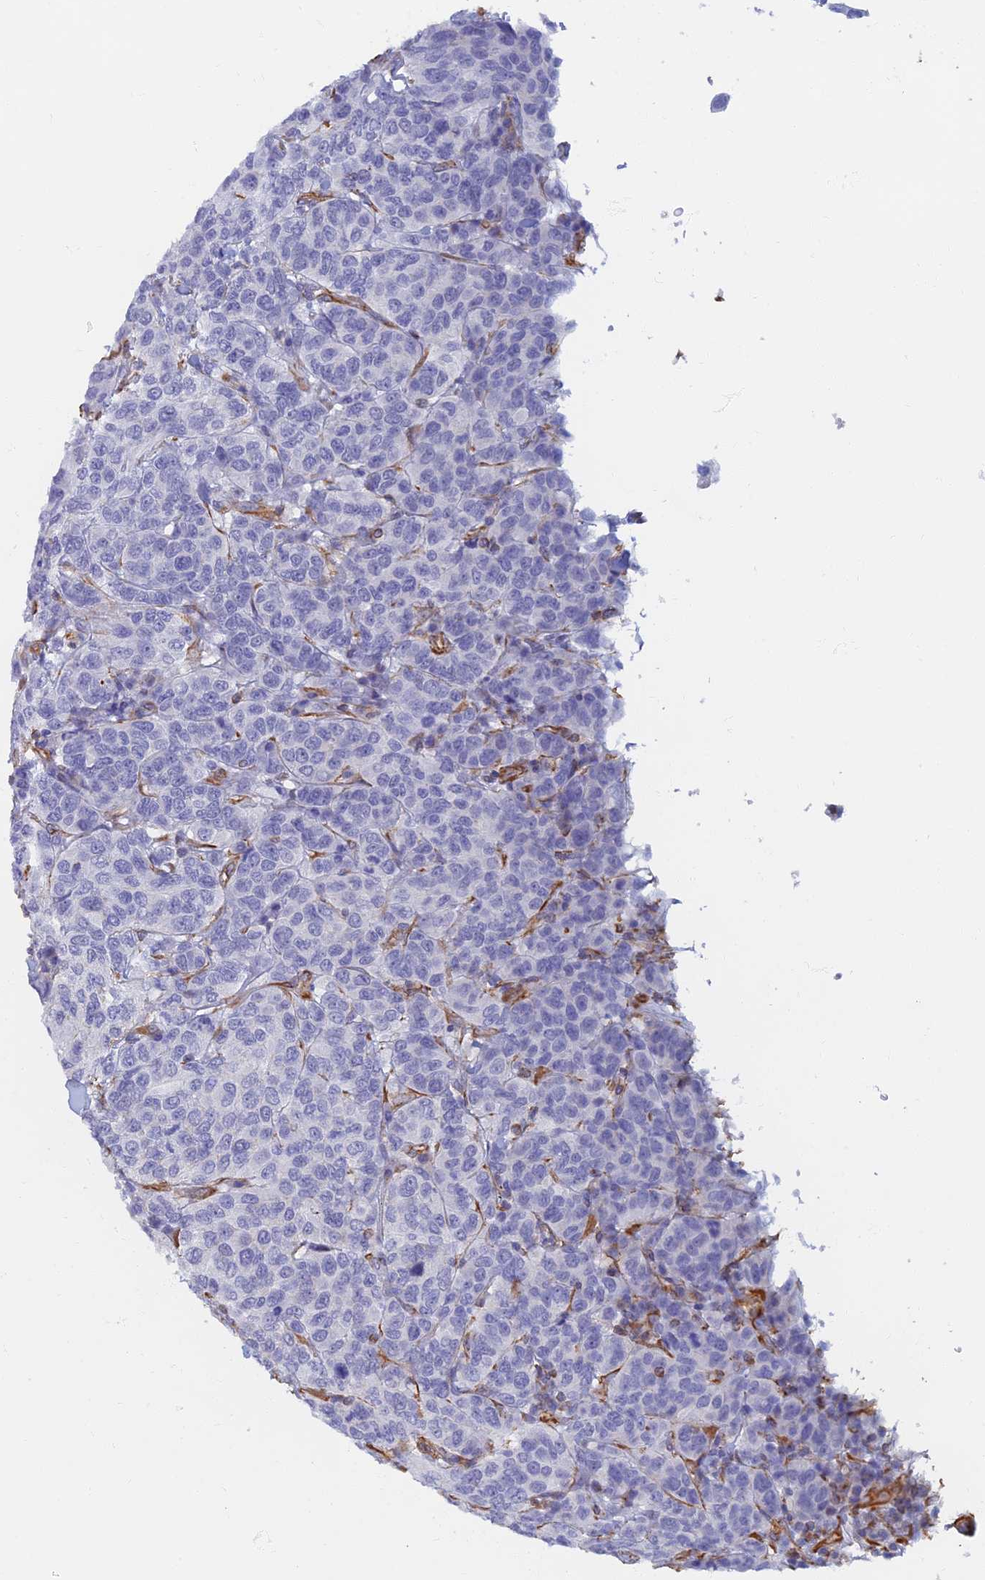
{"staining": {"intensity": "negative", "quantity": "none", "location": "none"}, "tissue": "breast cancer", "cell_type": "Tumor cells", "image_type": "cancer", "snomed": [{"axis": "morphology", "description": "Duct carcinoma"}, {"axis": "topography", "description": "Breast"}], "caption": "There is no significant positivity in tumor cells of breast cancer (invasive ductal carcinoma). (Immunohistochemistry, brightfield microscopy, high magnification).", "gene": "RMC1", "patient": {"sex": "female", "age": 55}}